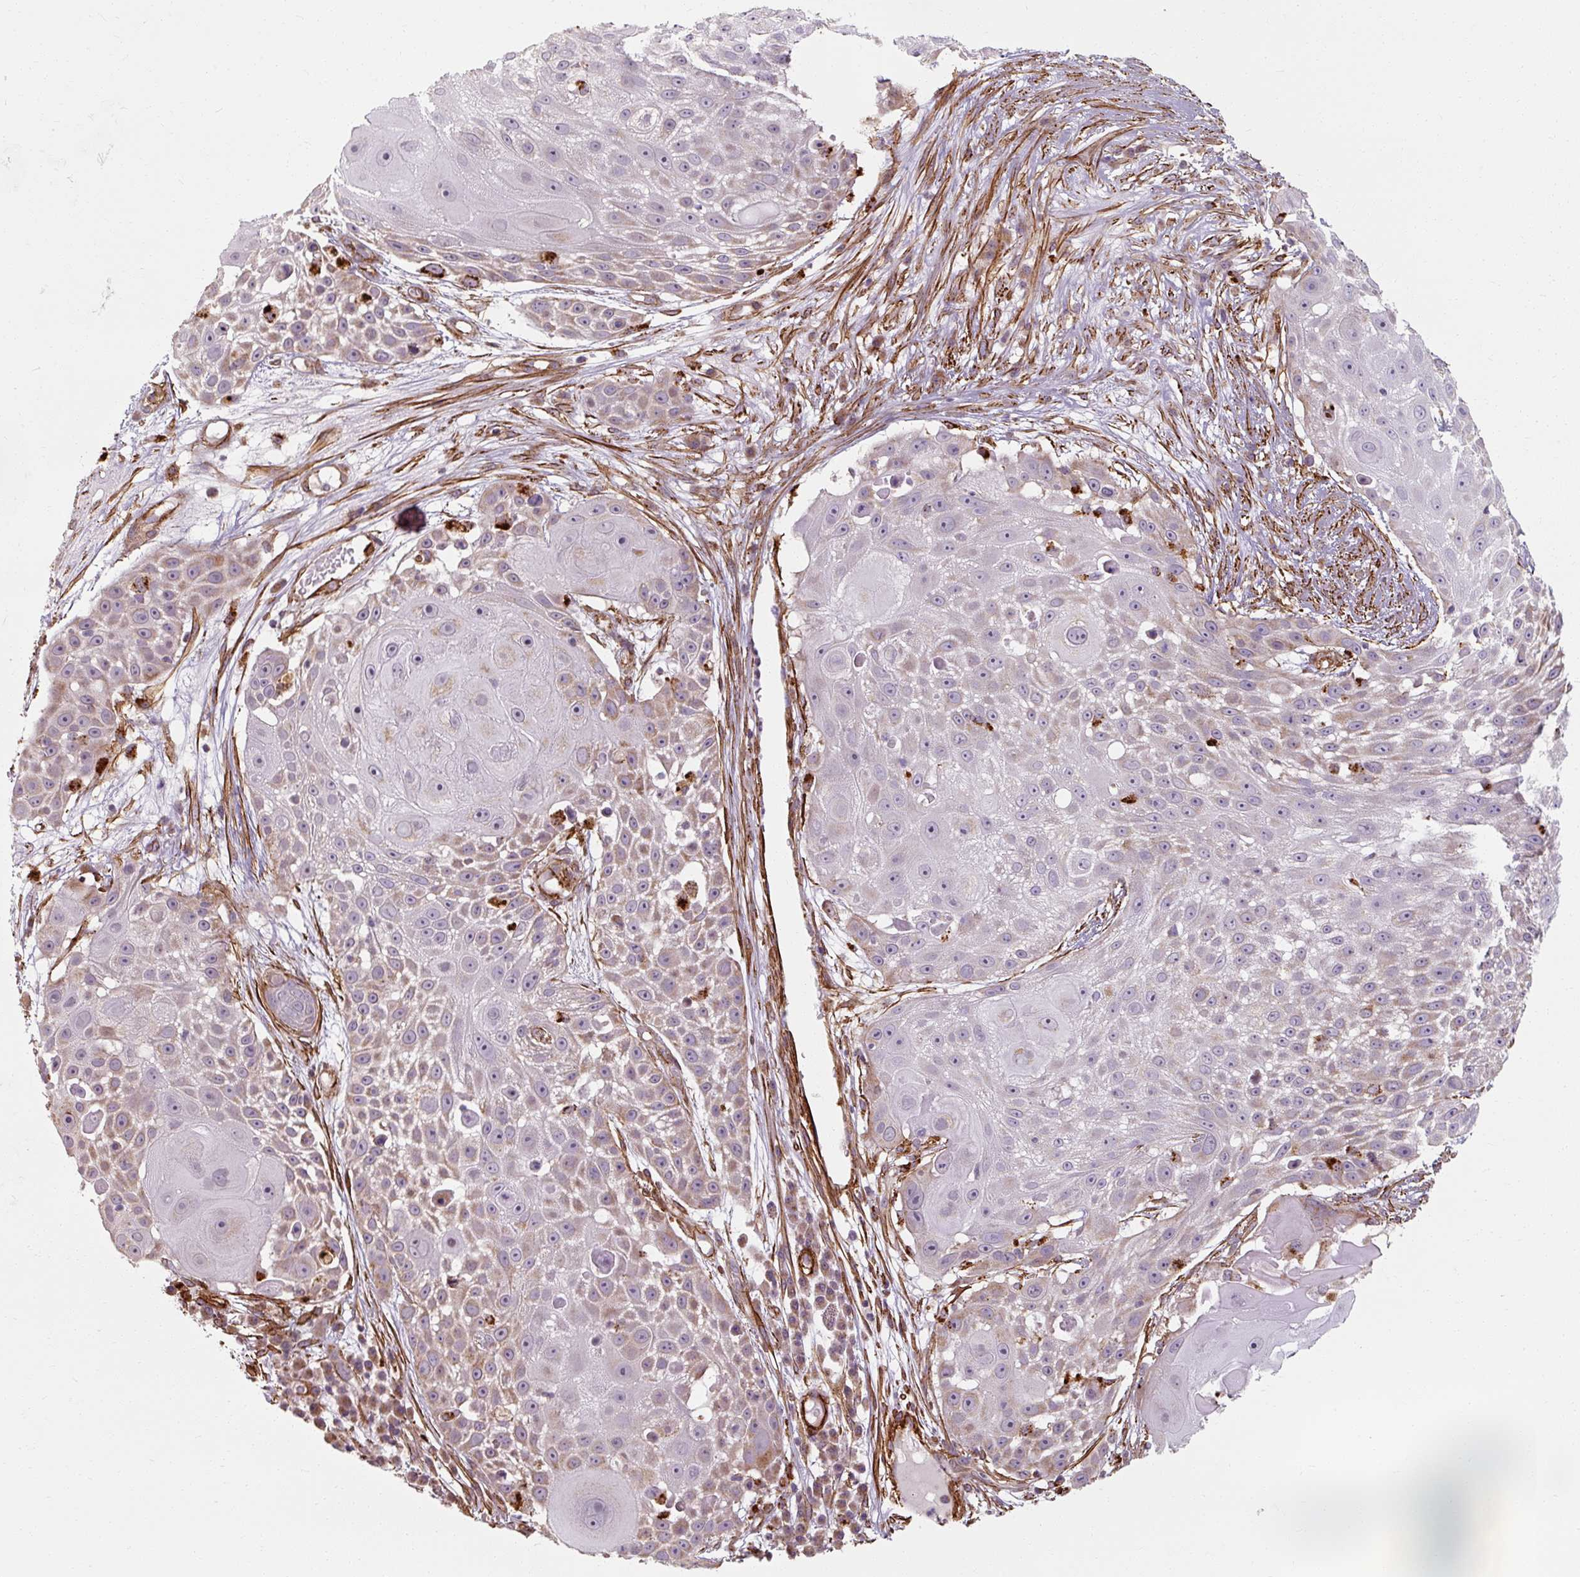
{"staining": {"intensity": "weak", "quantity": "<25%", "location": "cytoplasmic/membranous"}, "tissue": "skin cancer", "cell_type": "Tumor cells", "image_type": "cancer", "snomed": [{"axis": "morphology", "description": "Squamous cell carcinoma, NOS"}, {"axis": "topography", "description": "Skin"}], "caption": "An immunohistochemistry (IHC) micrograph of skin squamous cell carcinoma is shown. There is no staining in tumor cells of skin squamous cell carcinoma.", "gene": "MRPS5", "patient": {"sex": "female", "age": 86}}